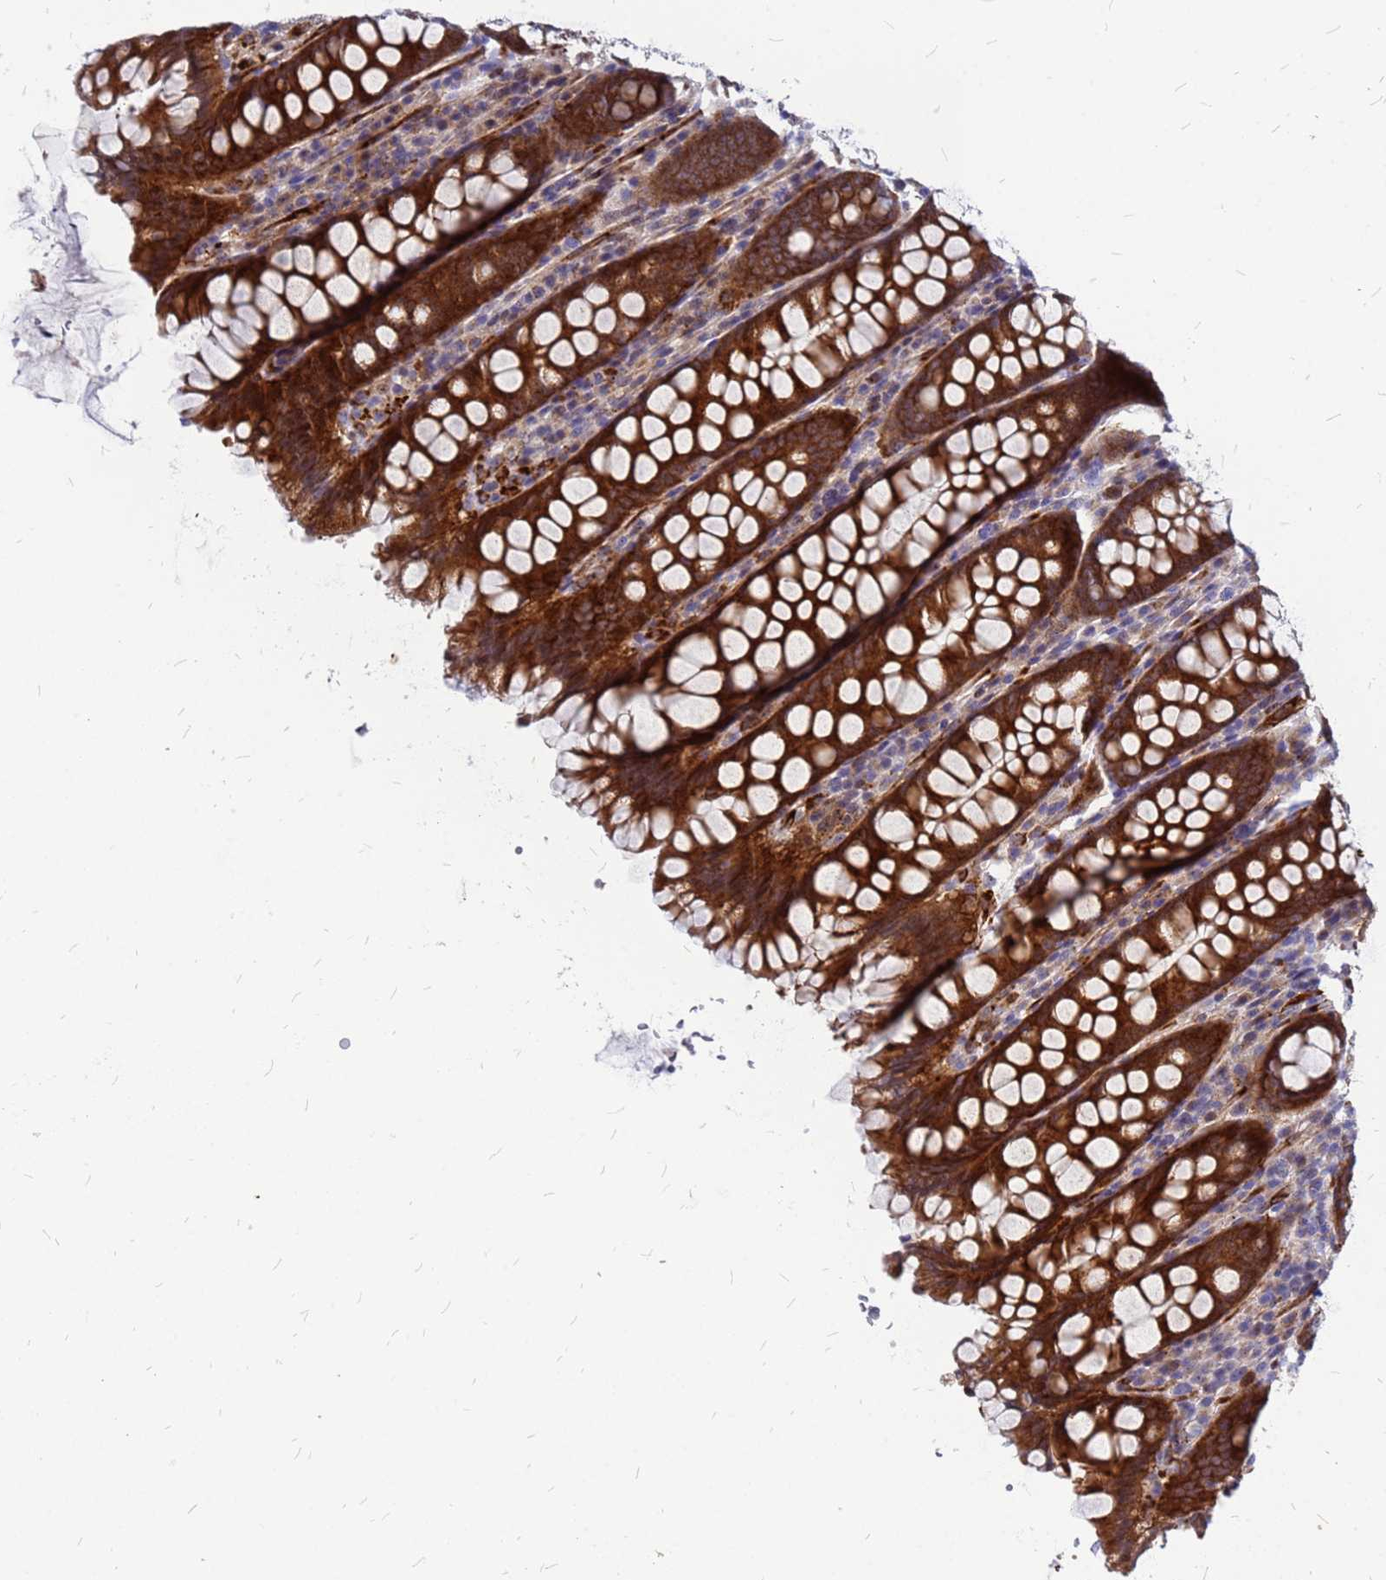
{"staining": {"intensity": "strong", "quantity": ">75%", "location": "cytoplasmic/membranous"}, "tissue": "colon", "cell_type": "Endothelial cells", "image_type": "normal", "snomed": [{"axis": "morphology", "description": "Normal tissue, NOS"}, {"axis": "topography", "description": "Colon"}], "caption": "About >75% of endothelial cells in unremarkable human colon demonstrate strong cytoplasmic/membranous protein staining as visualized by brown immunohistochemical staining.", "gene": "NOSTRIN", "patient": {"sex": "female", "age": 79}}